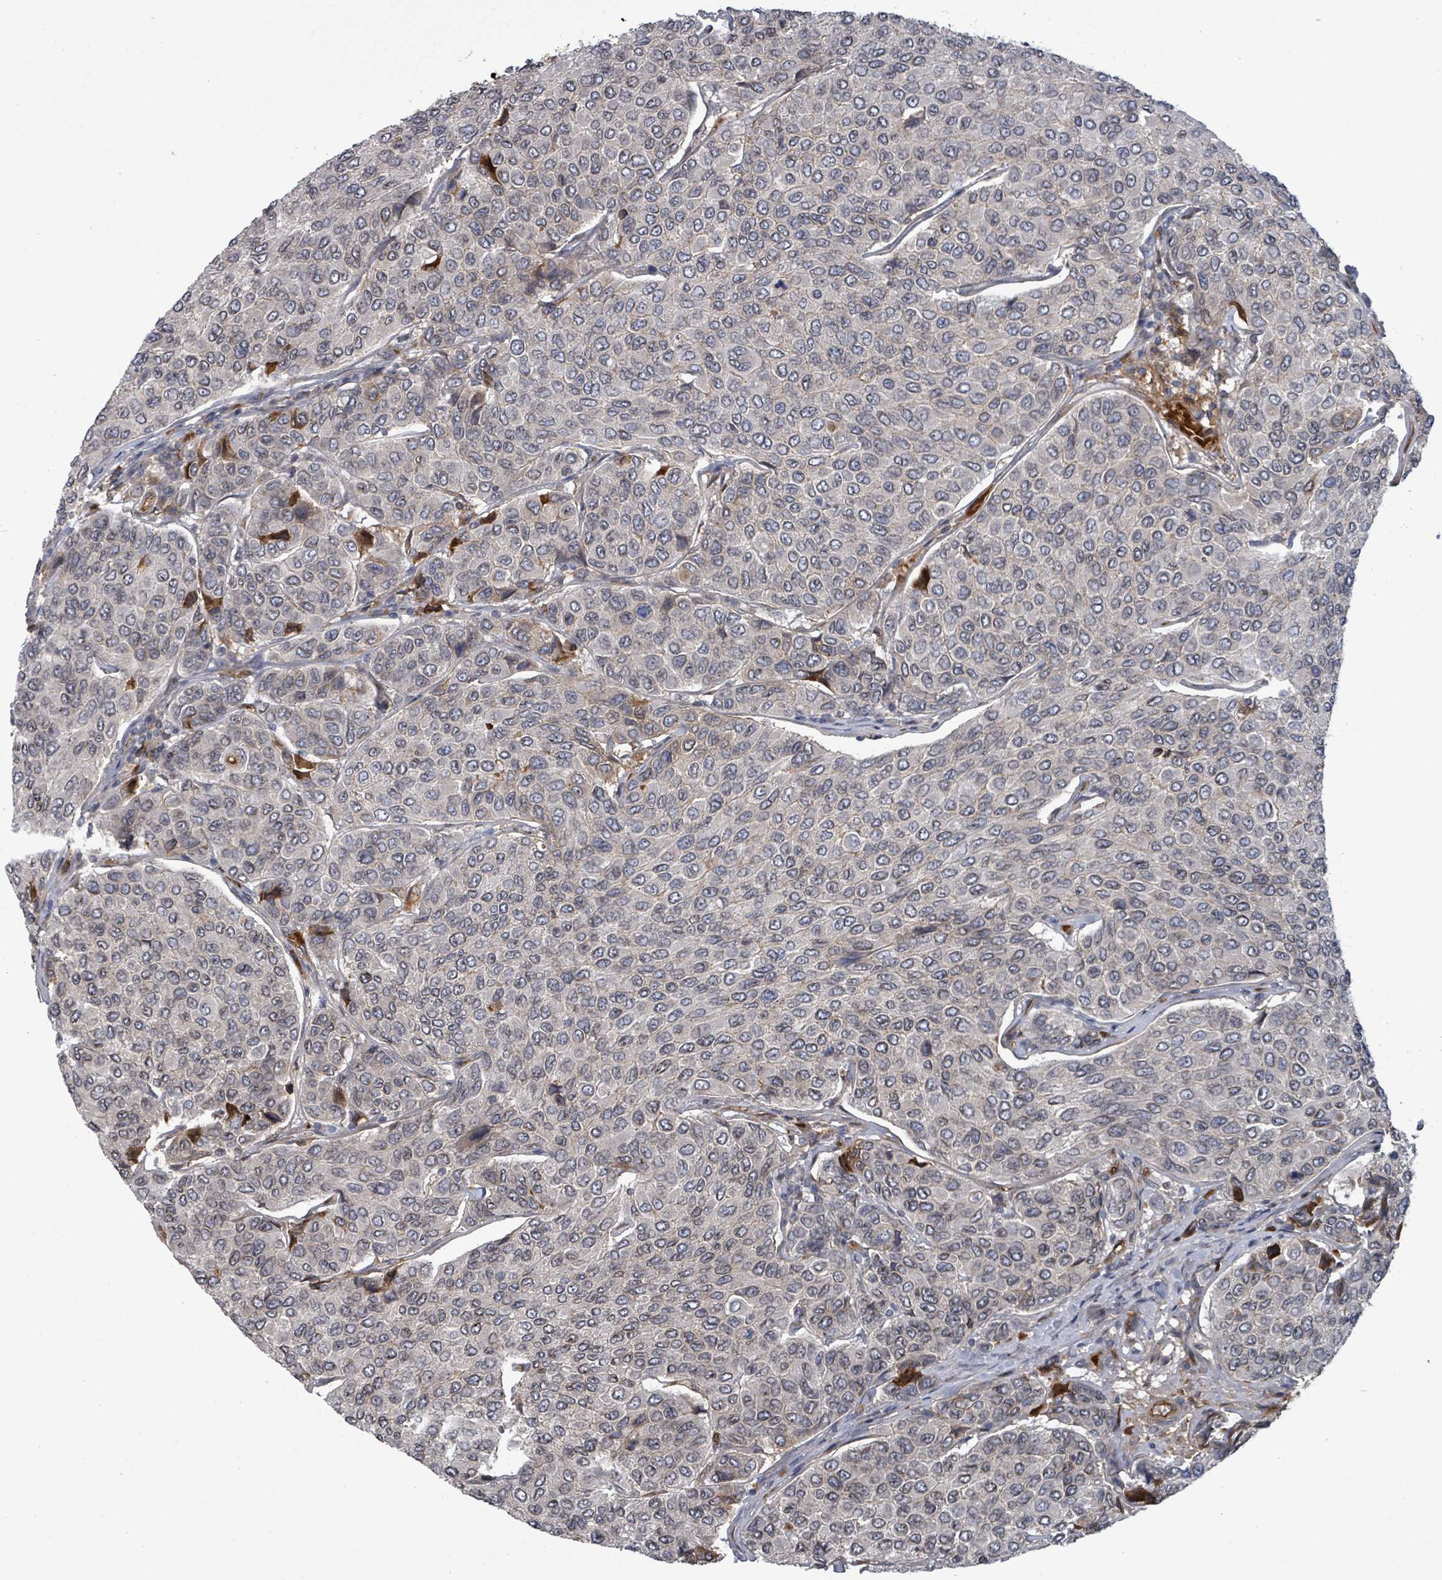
{"staining": {"intensity": "negative", "quantity": "none", "location": "none"}, "tissue": "breast cancer", "cell_type": "Tumor cells", "image_type": "cancer", "snomed": [{"axis": "morphology", "description": "Duct carcinoma"}, {"axis": "topography", "description": "Breast"}], "caption": "Protein analysis of breast intraductal carcinoma demonstrates no significant expression in tumor cells.", "gene": "GRM8", "patient": {"sex": "female", "age": 55}}